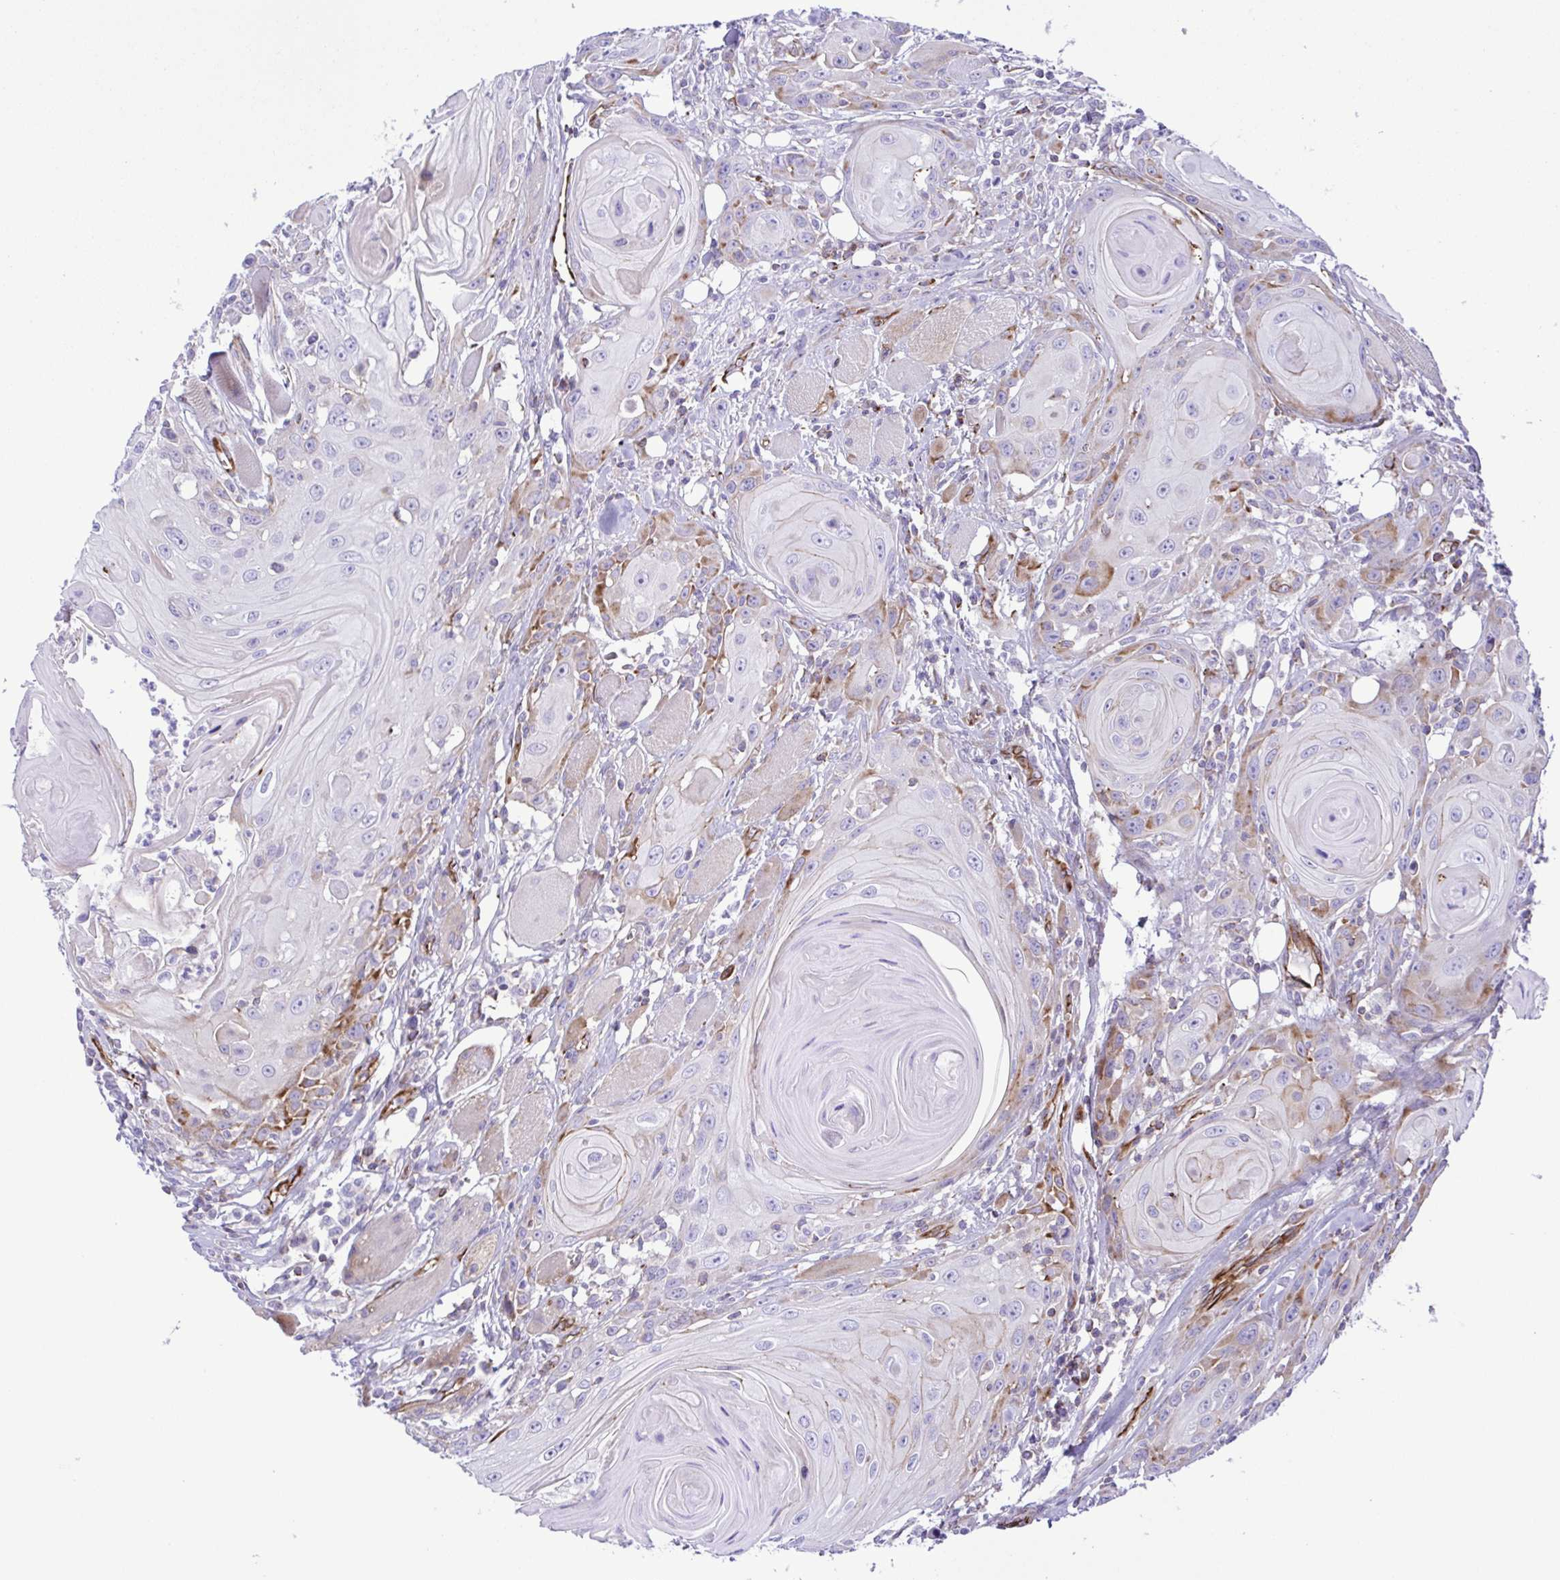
{"staining": {"intensity": "moderate", "quantity": "<25%", "location": "cytoplasmic/membranous"}, "tissue": "head and neck cancer", "cell_type": "Tumor cells", "image_type": "cancer", "snomed": [{"axis": "morphology", "description": "Squamous cell carcinoma, NOS"}, {"axis": "topography", "description": "Head-Neck"}], "caption": "High-power microscopy captured an immunohistochemistry image of head and neck cancer, revealing moderate cytoplasmic/membranous staining in about <25% of tumor cells. Using DAB (brown) and hematoxylin (blue) stains, captured at high magnification using brightfield microscopy.", "gene": "FLT1", "patient": {"sex": "female", "age": 80}}